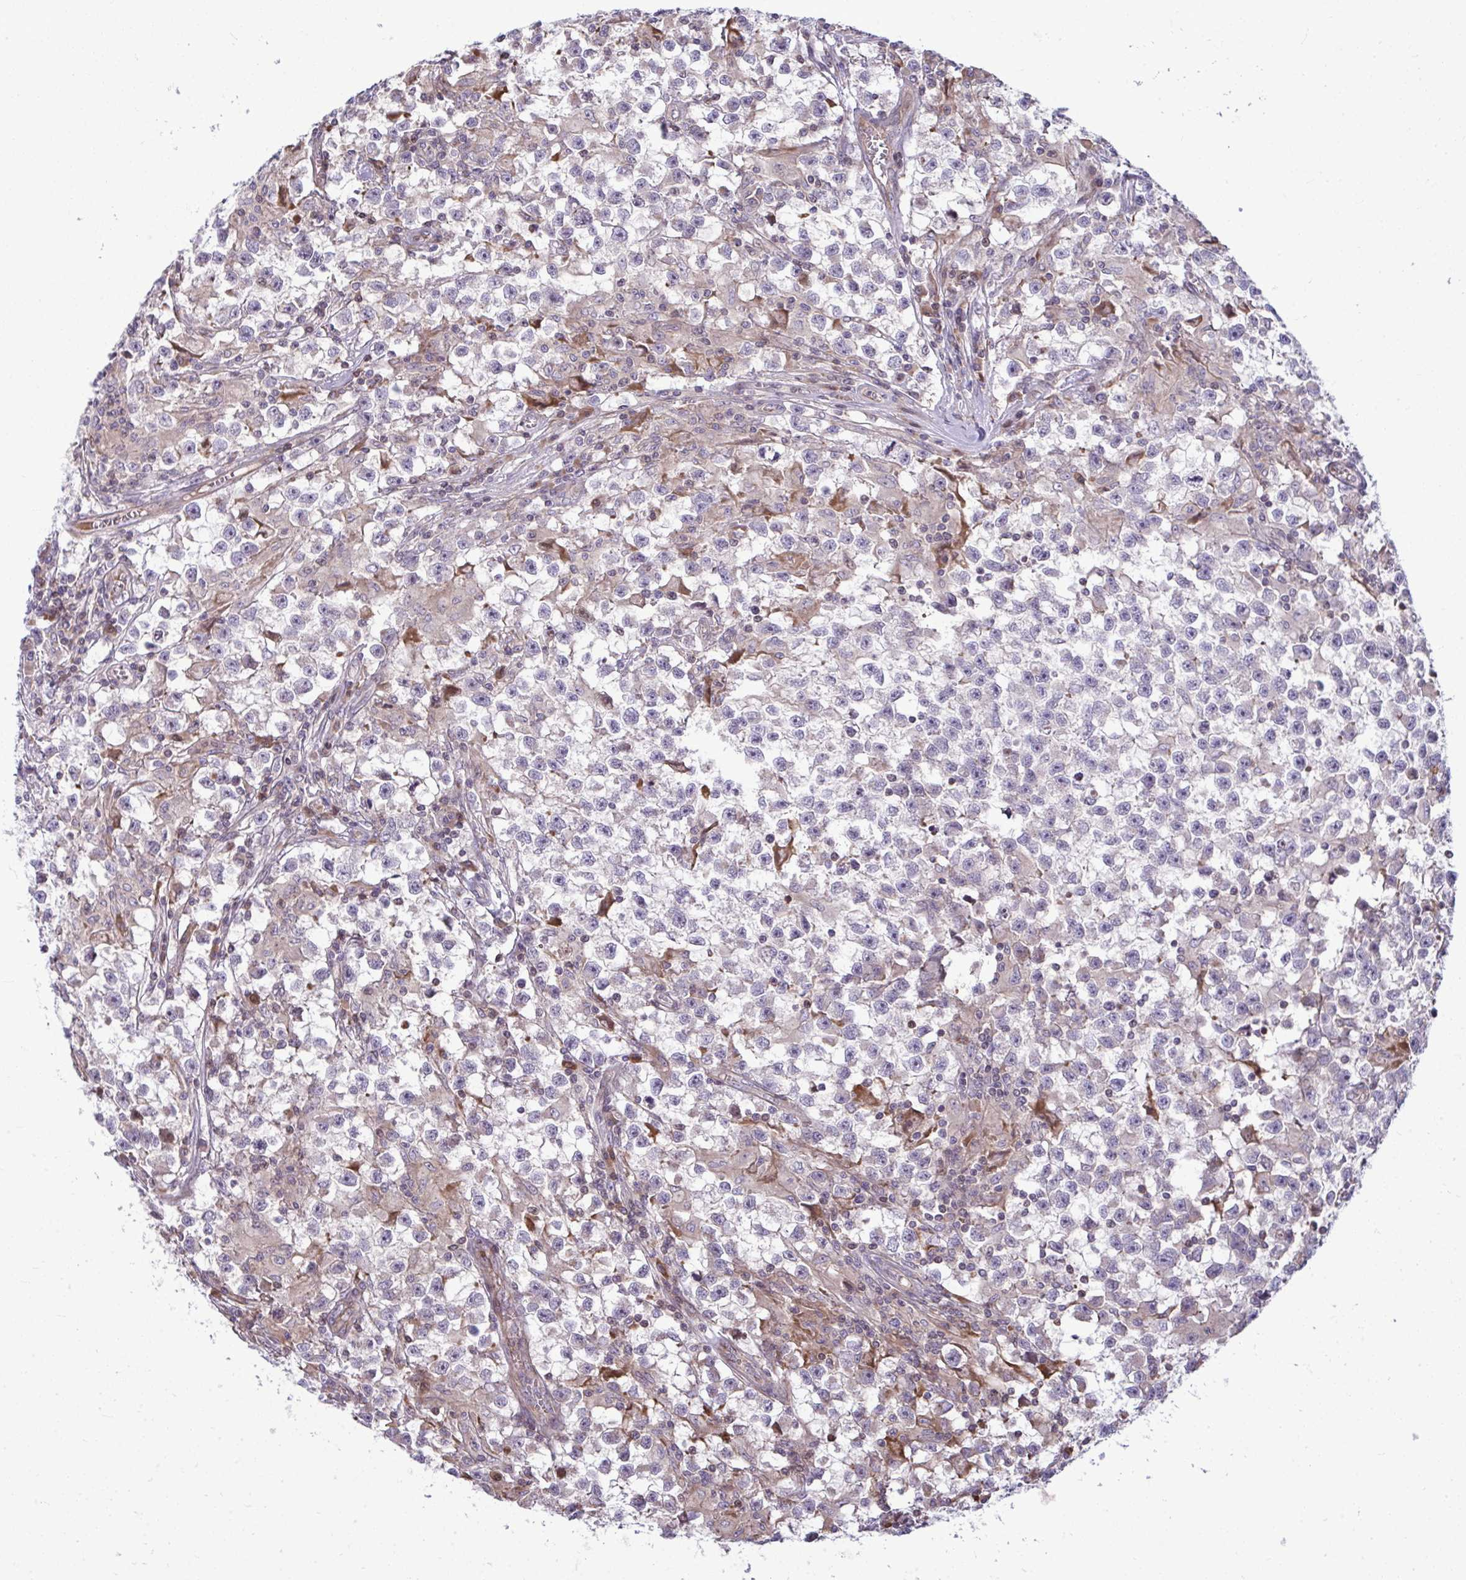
{"staining": {"intensity": "negative", "quantity": "none", "location": "none"}, "tissue": "testis cancer", "cell_type": "Tumor cells", "image_type": "cancer", "snomed": [{"axis": "morphology", "description": "Seminoma, NOS"}, {"axis": "topography", "description": "Testis"}], "caption": "IHC micrograph of neoplastic tissue: testis cancer stained with DAB demonstrates no significant protein staining in tumor cells.", "gene": "ZSCAN9", "patient": {"sex": "male", "age": 31}}